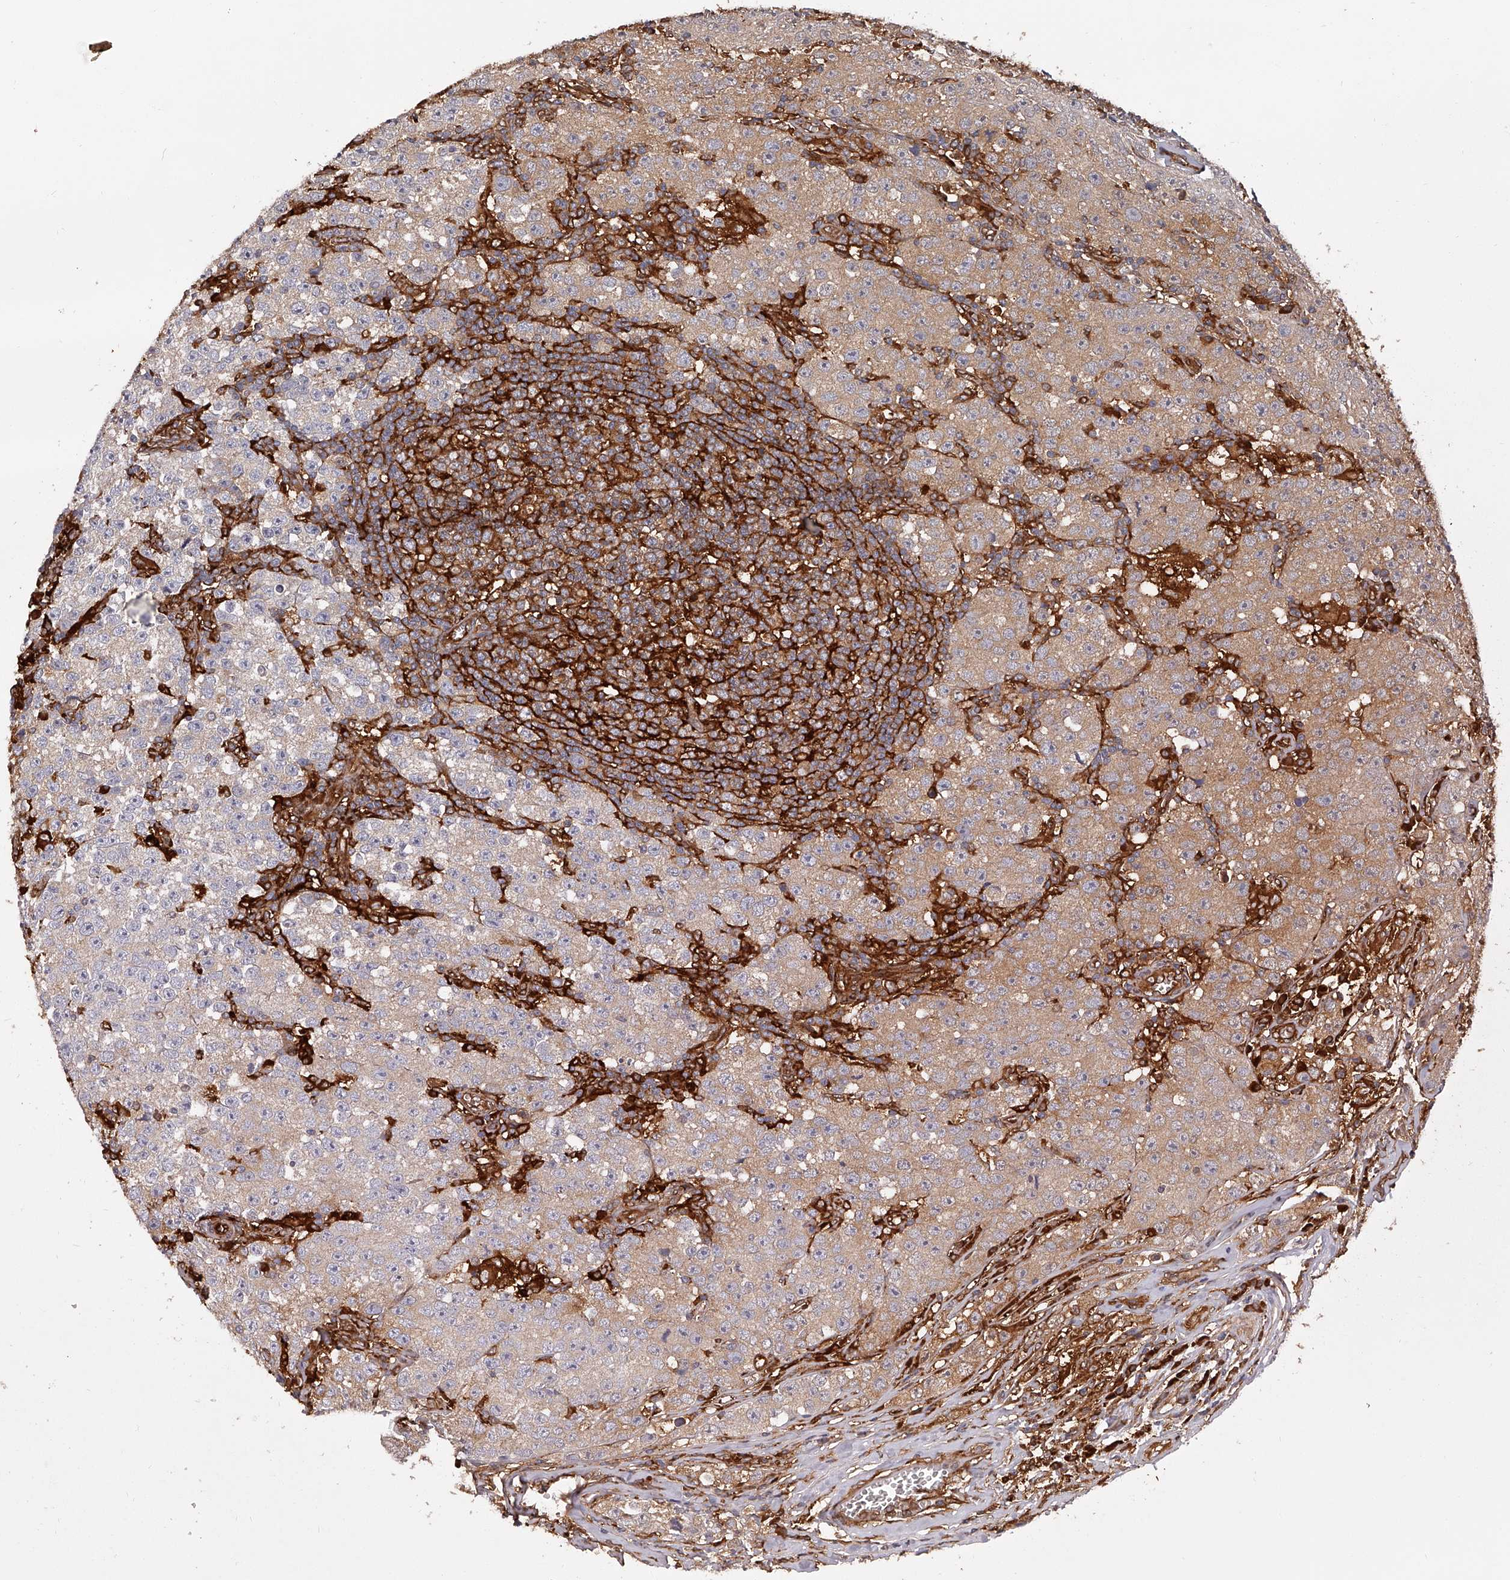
{"staining": {"intensity": "moderate", "quantity": ">75%", "location": "cytoplasmic/membranous"}, "tissue": "testis cancer", "cell_type": "Tumor cells", "image_type": "cancer", "snomed": [{"axis": "morphology", "description": "Seminoma, NOS"}, {"axis": "morphology", "description": "Carcinoma, Embryonal, NOS"}, {"axis": "topography", "description": "Testis"}], "caption": "Moderate cytoplasmic/membranous protein positivity is identified in about >75% of tumor cells in seminoma (testis).", "gene": "LAP3", "patient": {"sex": "male", "age": 43}}